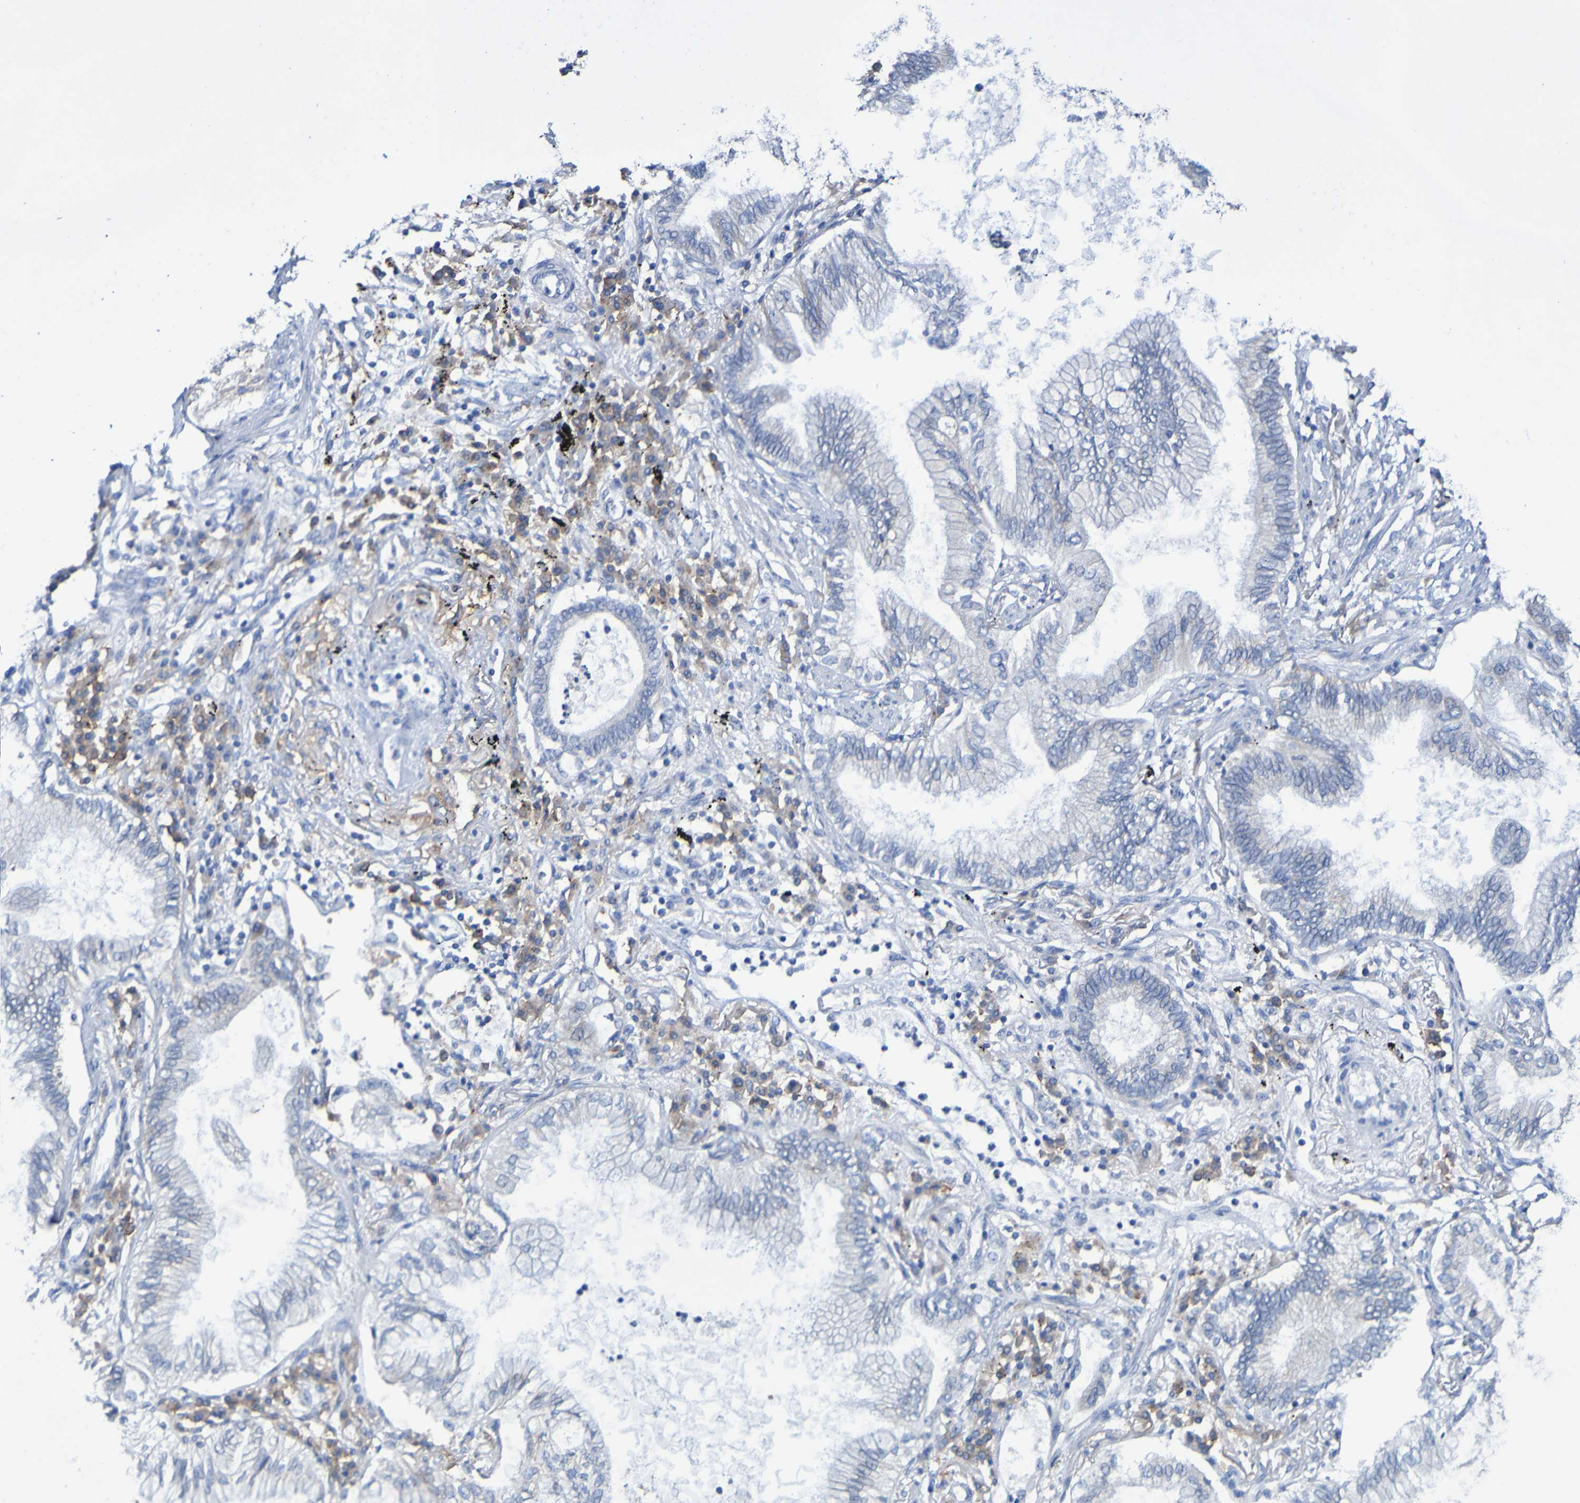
{"staining": {"intensity": "negative", "quantity": "none", "location": "none"}, "tissue": "lung cancer", "cell_type": "Tumor cells", "image_type": "cancer", "snomed": [{"axis": "morphology", "description": "Normal tissue, NOS"}, {"axis": "morphology", "description": "Adenocarcinoma, NOS"}, {"axis": "topography", "description": "Bronchus"}, {"axis": "topography", "description": "Lung"}], "caption": "A high-resolution image shows immunohistochemistry (IHC) staining of adenocarcinoma (lung), which shows no significant staining in tumor cells.", "gene": "SLC3A2", "patient": {"sex": "female", "age": 70}}